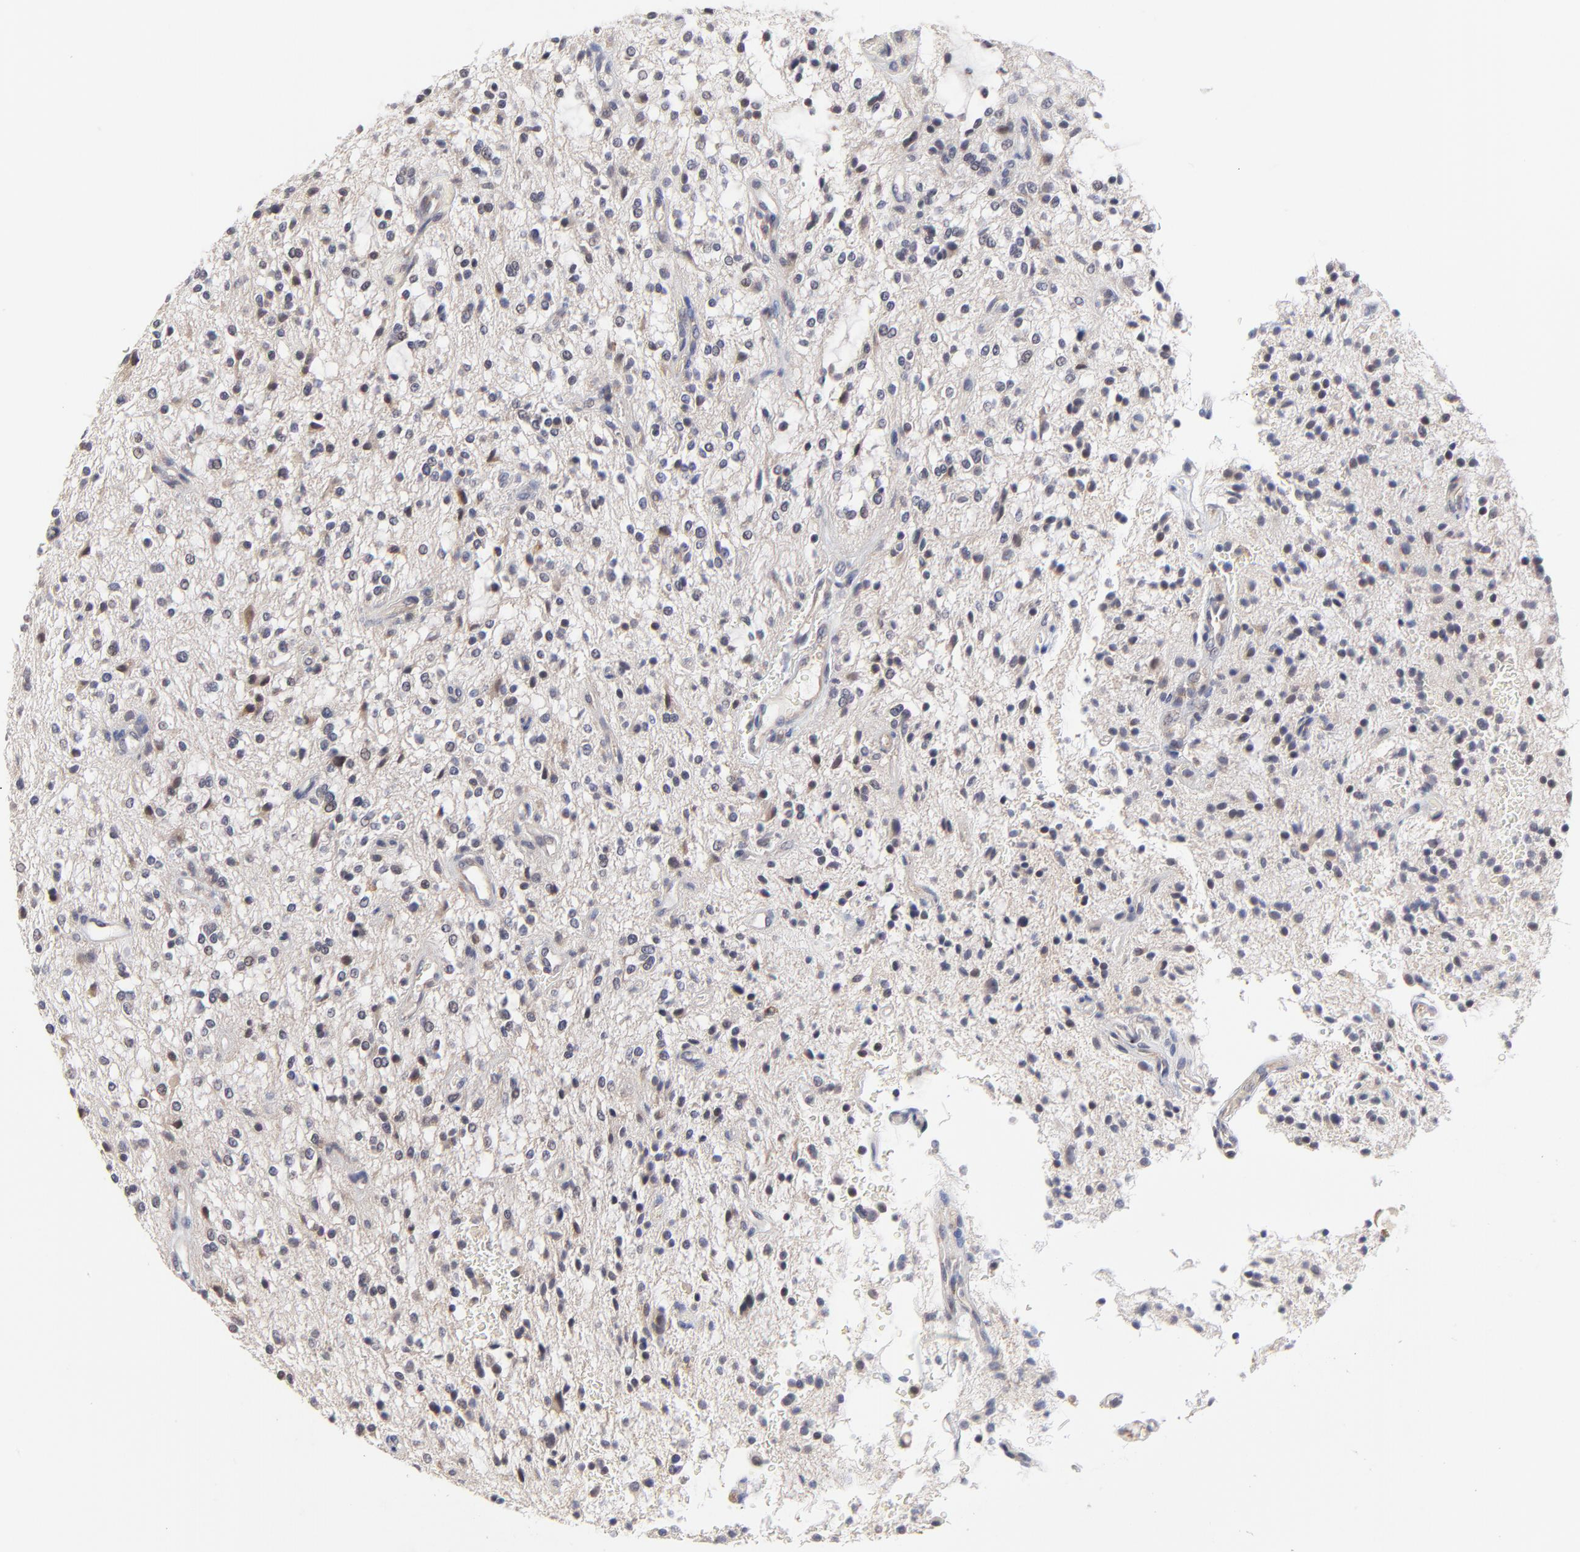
{"staining": {"intensity": "weak", "quantity": "<25%", "location": "cytoplasmic/membranous"}, "tissue": "glioma", "cell_type": "Tumor cells", "image_type": "cancer", "snomed": [{"axis": "morphology", "description": "Glioma, malignant, NOS"}, {"axis": "topography", "description": "Cerebellum"}], "caption": "There is no significant expression in tumor cells of glioma (malignant).", "gene": "ZNF157", "patient": {"sex": "female", "age": 10}}